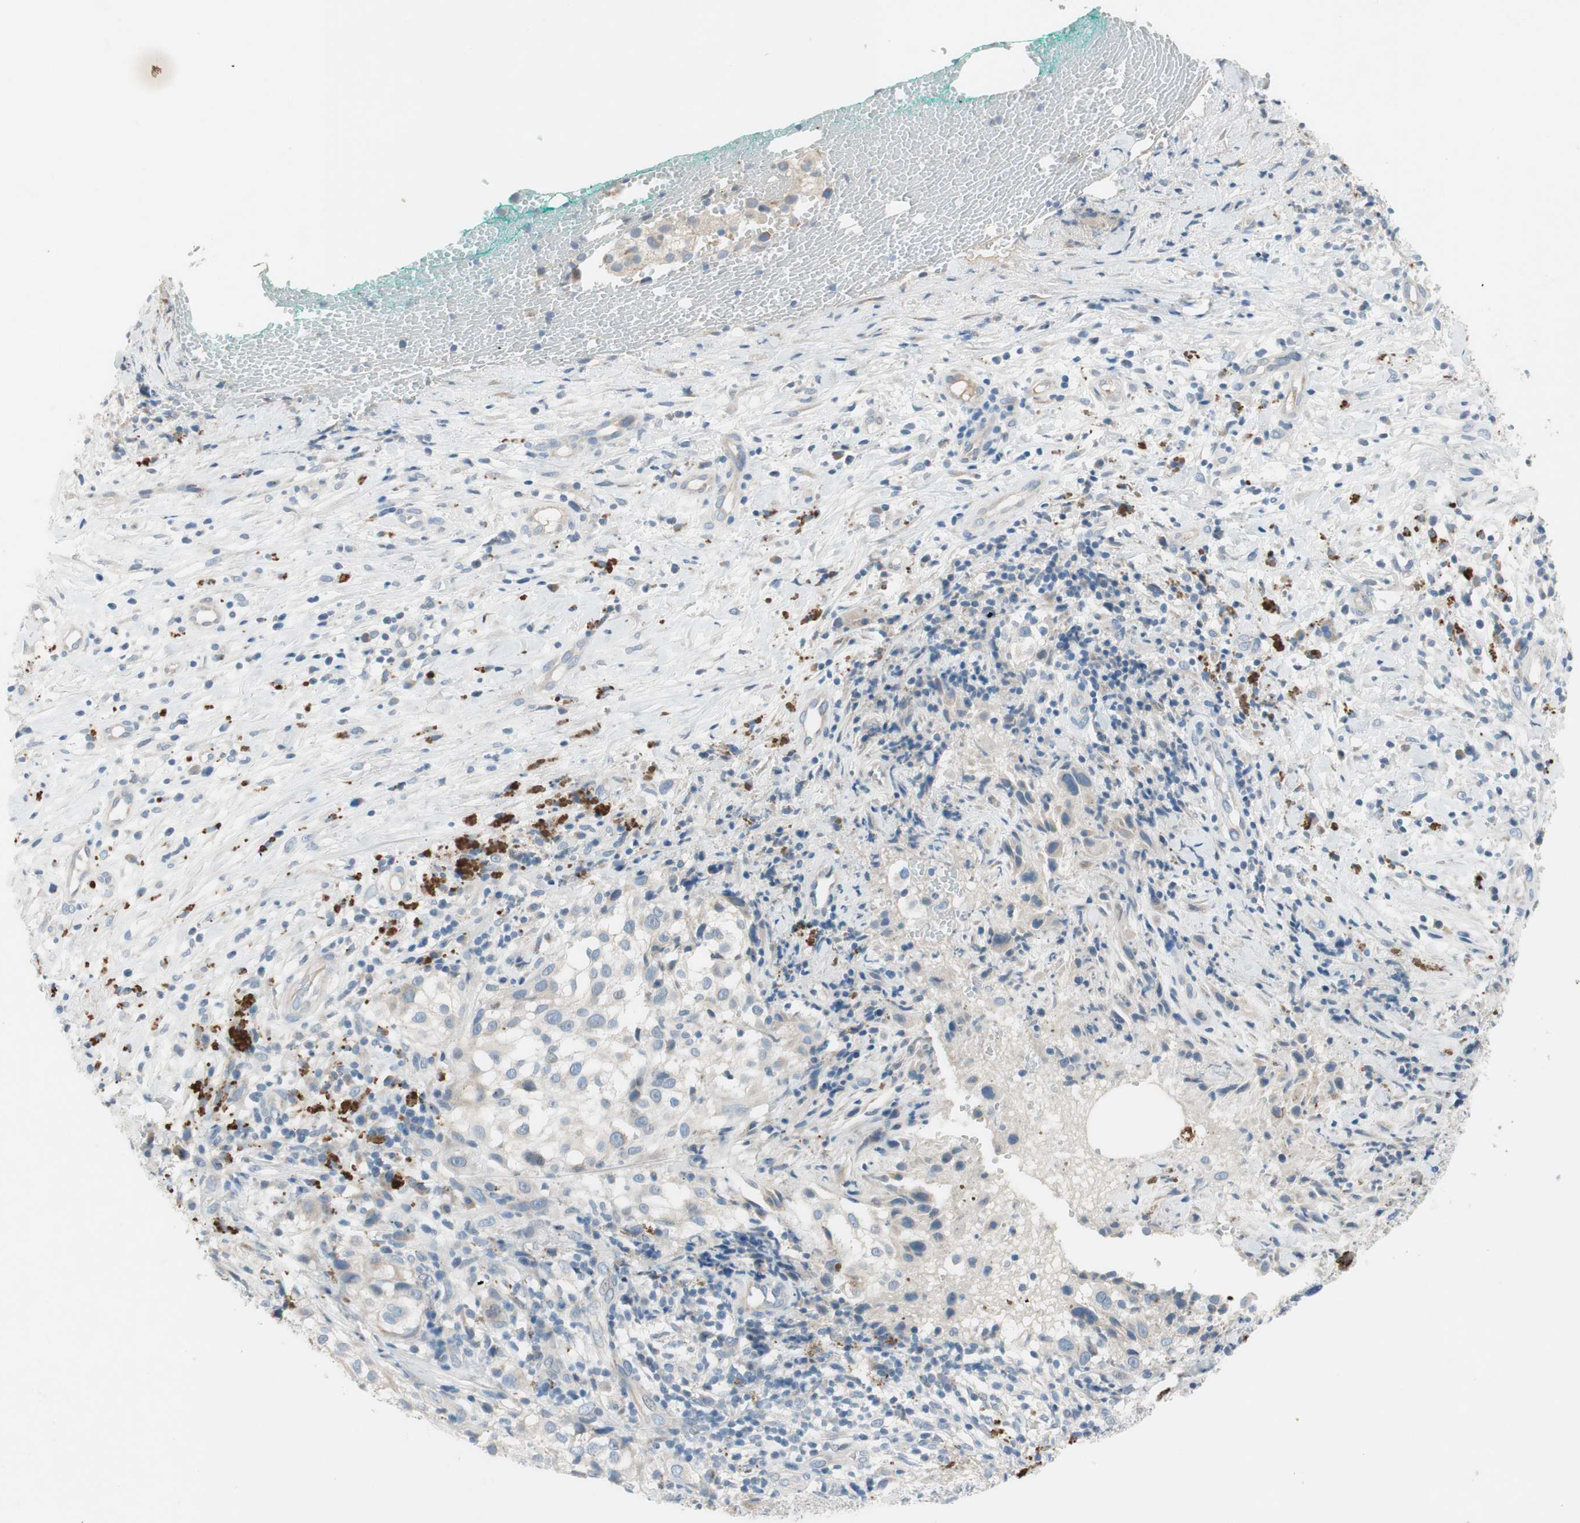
{"staining": {"intensity": "negative", "quantity": "none", "location": "none"}, "tissue": "melanoma", "cell_type": "Tumor cells", "image_type": "cancer", "snomed": [{"axis": "morphology", "description": "Necrosis, NOS"}, {"axis": "morphology", "description": "Malignant melanoma, NOS"}, {"axis": "topography", "description": "Skin"}], "caption": "Immunohistochemistry (IHC) micrograph of neoplastic tissue: melanoma stained with DAB displays no significant protein positivity in tumor cells. (DAB immunohistochemistry visualized using brightfield microscopy, high magnification).", "gene": "PRRG4", "patient": {"sex": "female", "age": 87}}